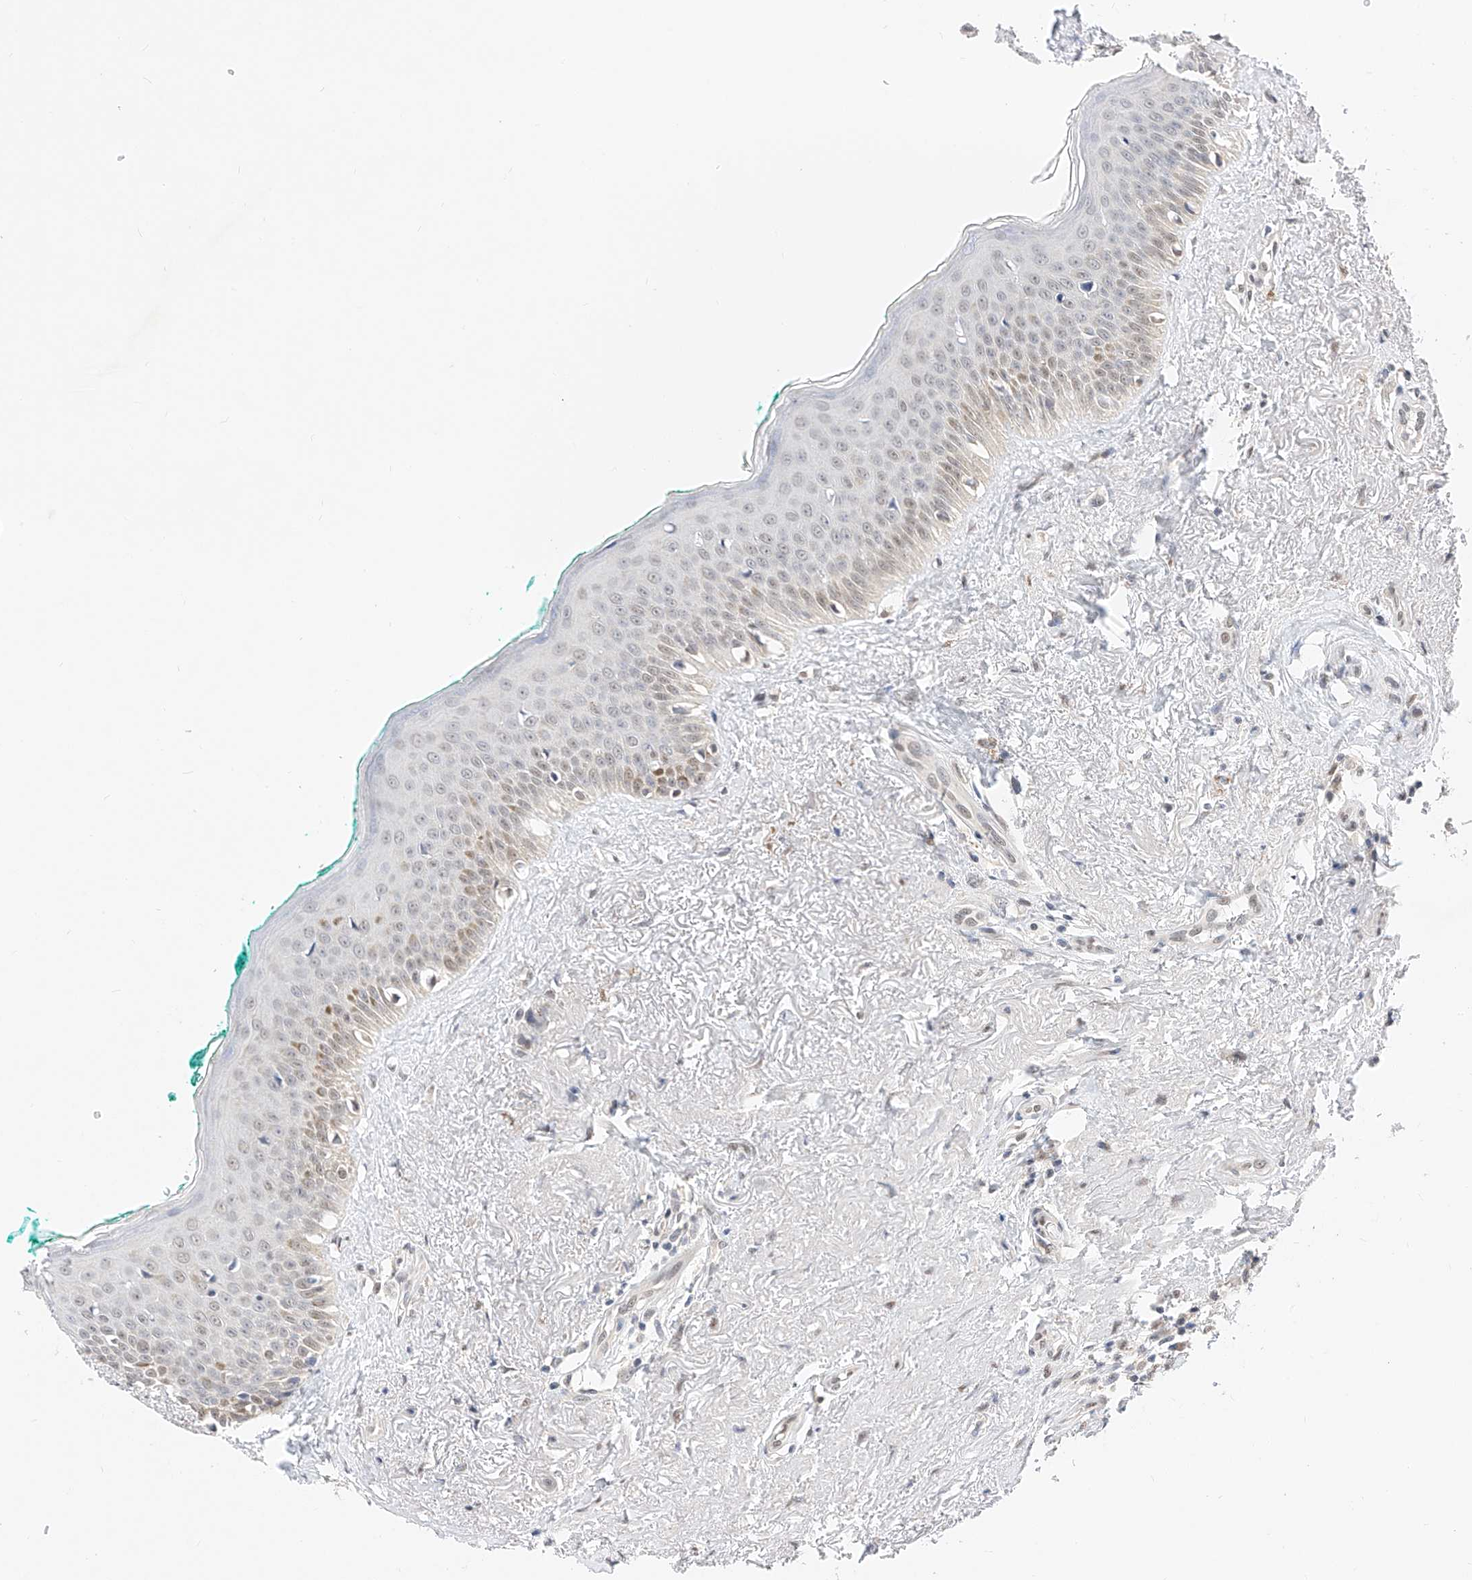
{"staining": {"intensity": "moderate", "quantity": "<25%", "location": "cytoplasmic/membranous,nuclear"}, "tissue": "oral mucosa", "cell_type": "Squamous epithelial cells", "image_type": "normal", "snomed": [{"axis": "morphology", "description": "Normal tissue, NOS"}, {"axis": "topography", "description": "Oral tissue"}], "caption": "A low amount of moderate cytoplasmic/membranous,nuclear positivity is seen in approximately <25% of squamous epithelial cells in unremarkable oral mucosa. (IHC, brightfield microscopy, high magnification).", "gene": "KCNJ1", "patient": {"sex": "female", "age": 70}}